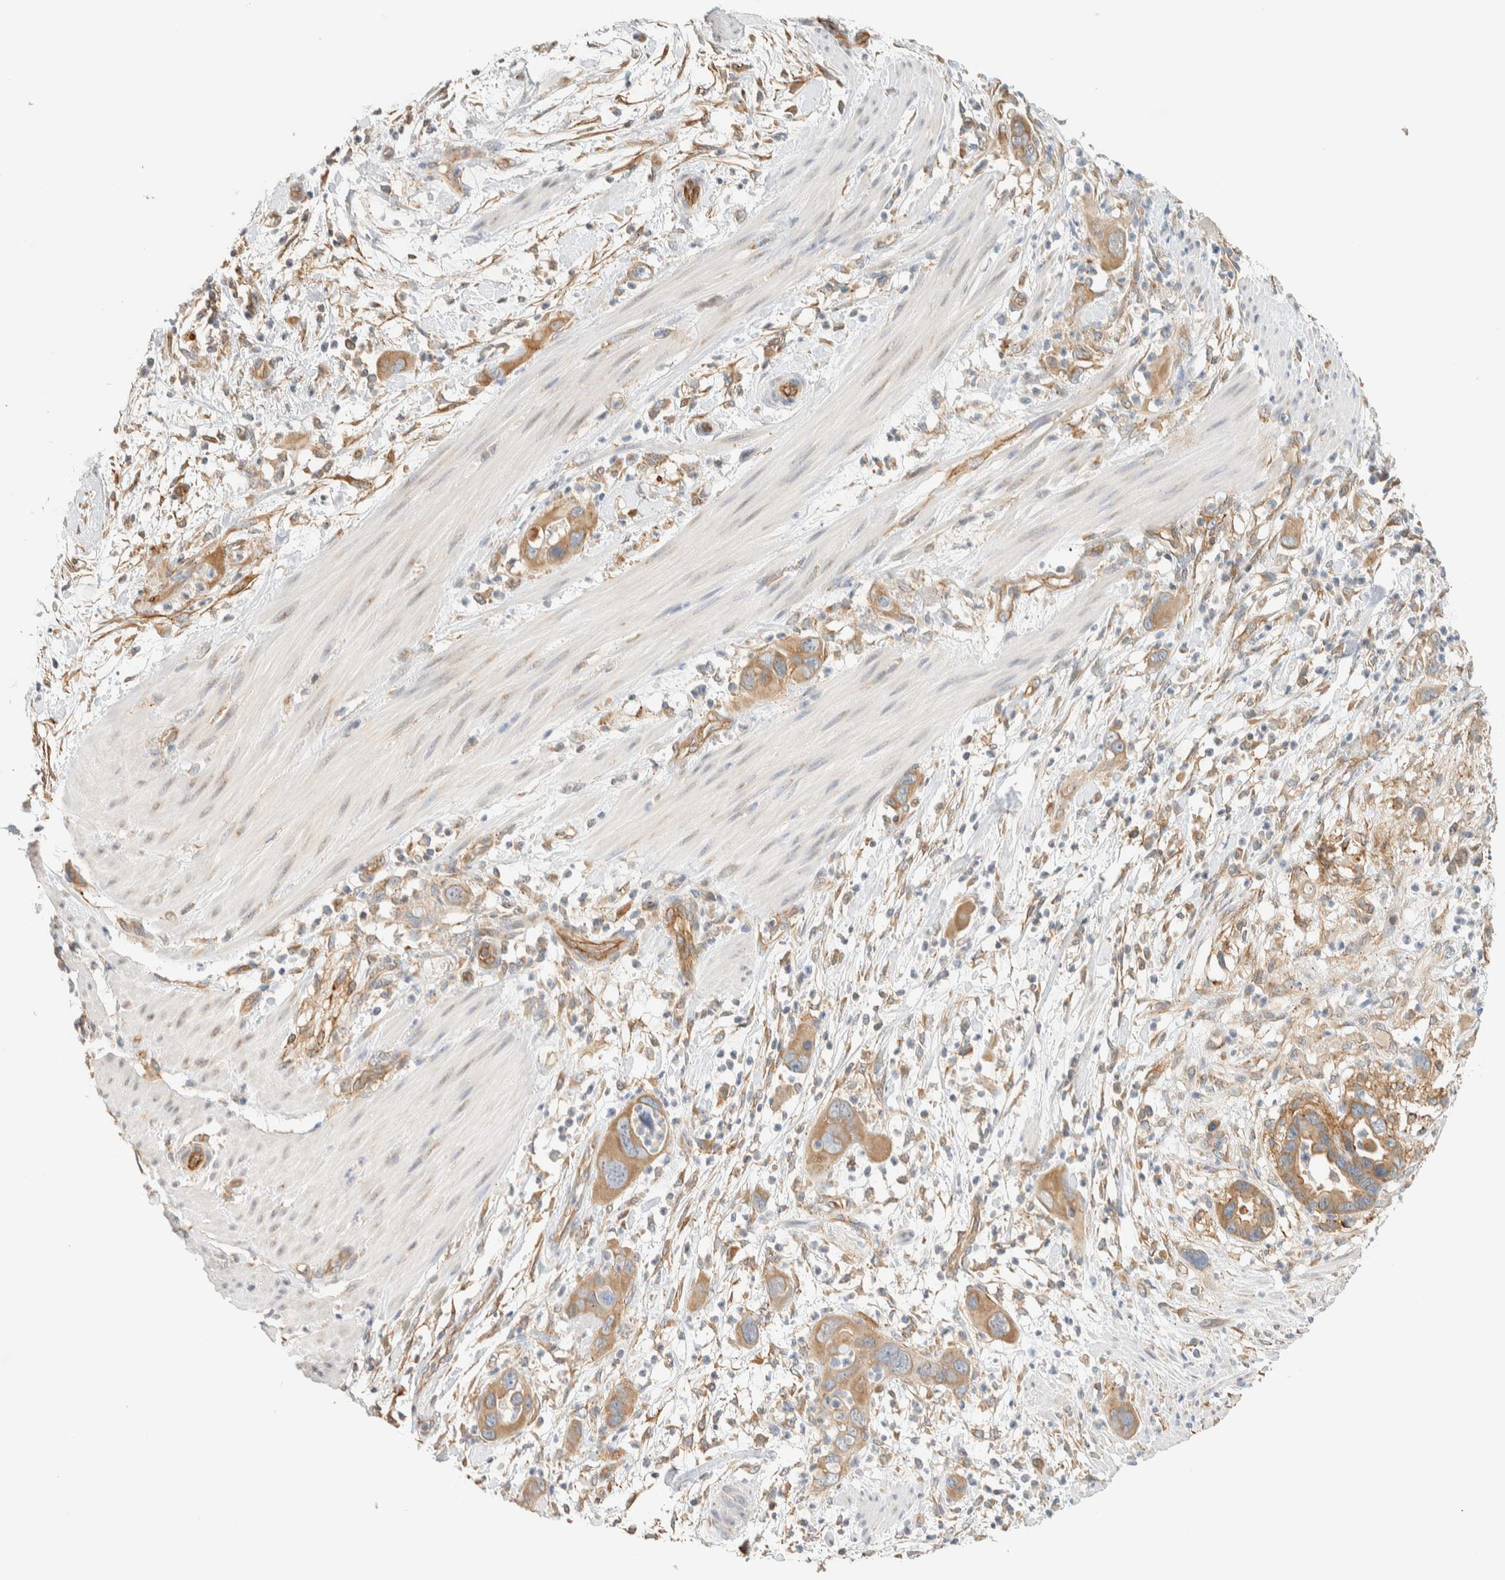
{"staining": {"intensity": "moderate", "quantity": ">75%", "location": "cytoplasmic/membranous"}, "tissue": "pancreatic cancer", "cell_type": "Tumor cells", "image_type": "cancer", "snomed": [{"axis": "morphology", "description": "Adenocarcinoma, NOS"}, {"axis": "topography", "description": "Pancreas"}], "caption": "Protein expression analysis of human pancreatic adenocarcinoma reveals moderate cytoplasmic/membranous staining in approximately >75% of tumor cells.", "gene": "LIMA1", "patient": {"sex": "female", "age": 71}}